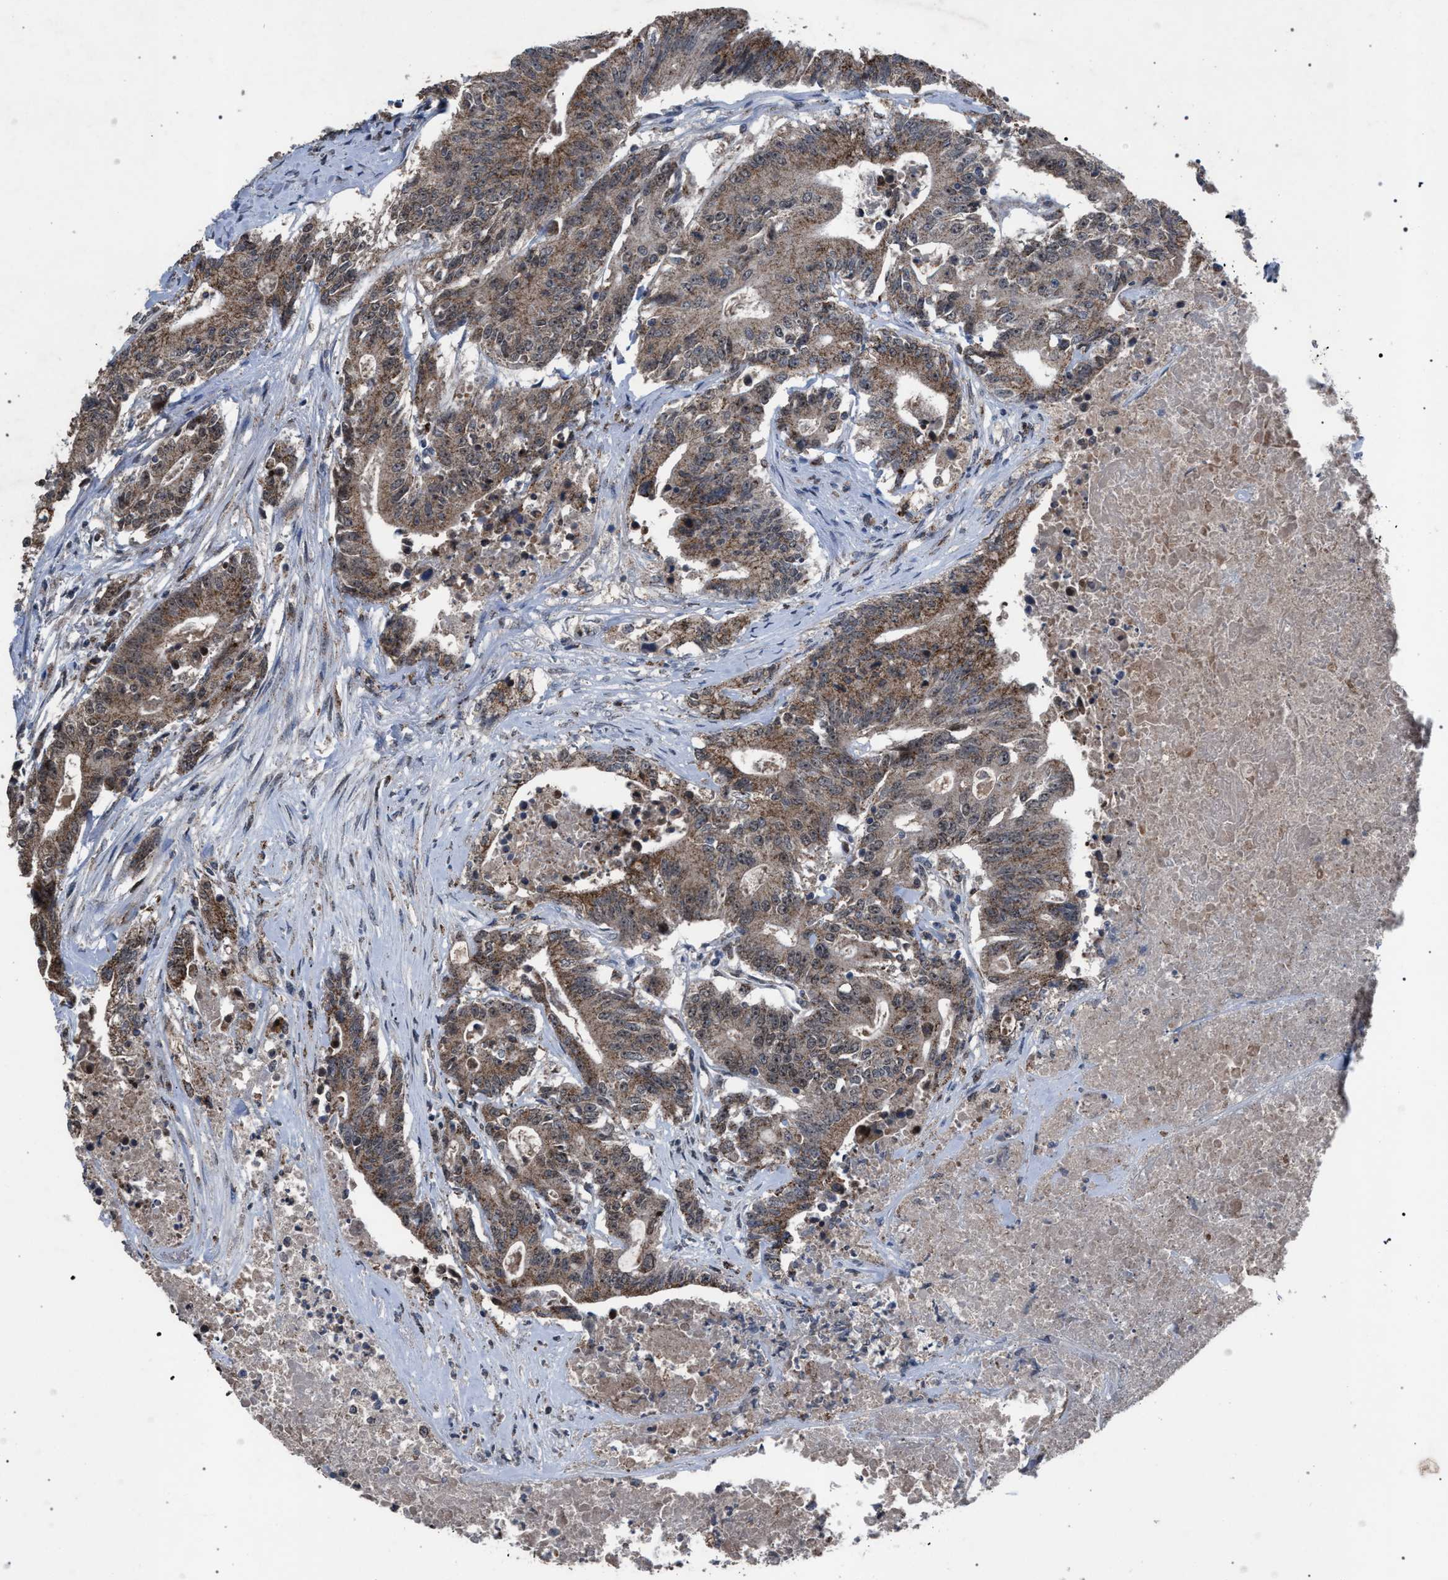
{"staining": {"intensity": "weak", "quantity": ">75%", "location": "cytoplasmic/membranous"}, "tissue": "colorectal cancer", "cell_type": "Tumor cells", "image_type": "cancer", "snomed": [{"axis": "morphology", "description": "Adenocarcinoma, NOS"}, {"axis": "topography", "description": "Colon"}], "caption": "Tumor cells show weak cytoplasmic/membranous expression in approximately >75% of cells in colorectal cancer (adenocarcinoma).", "gene": "HSD17B4", "patient": {"sex": "female", "age": 77}}